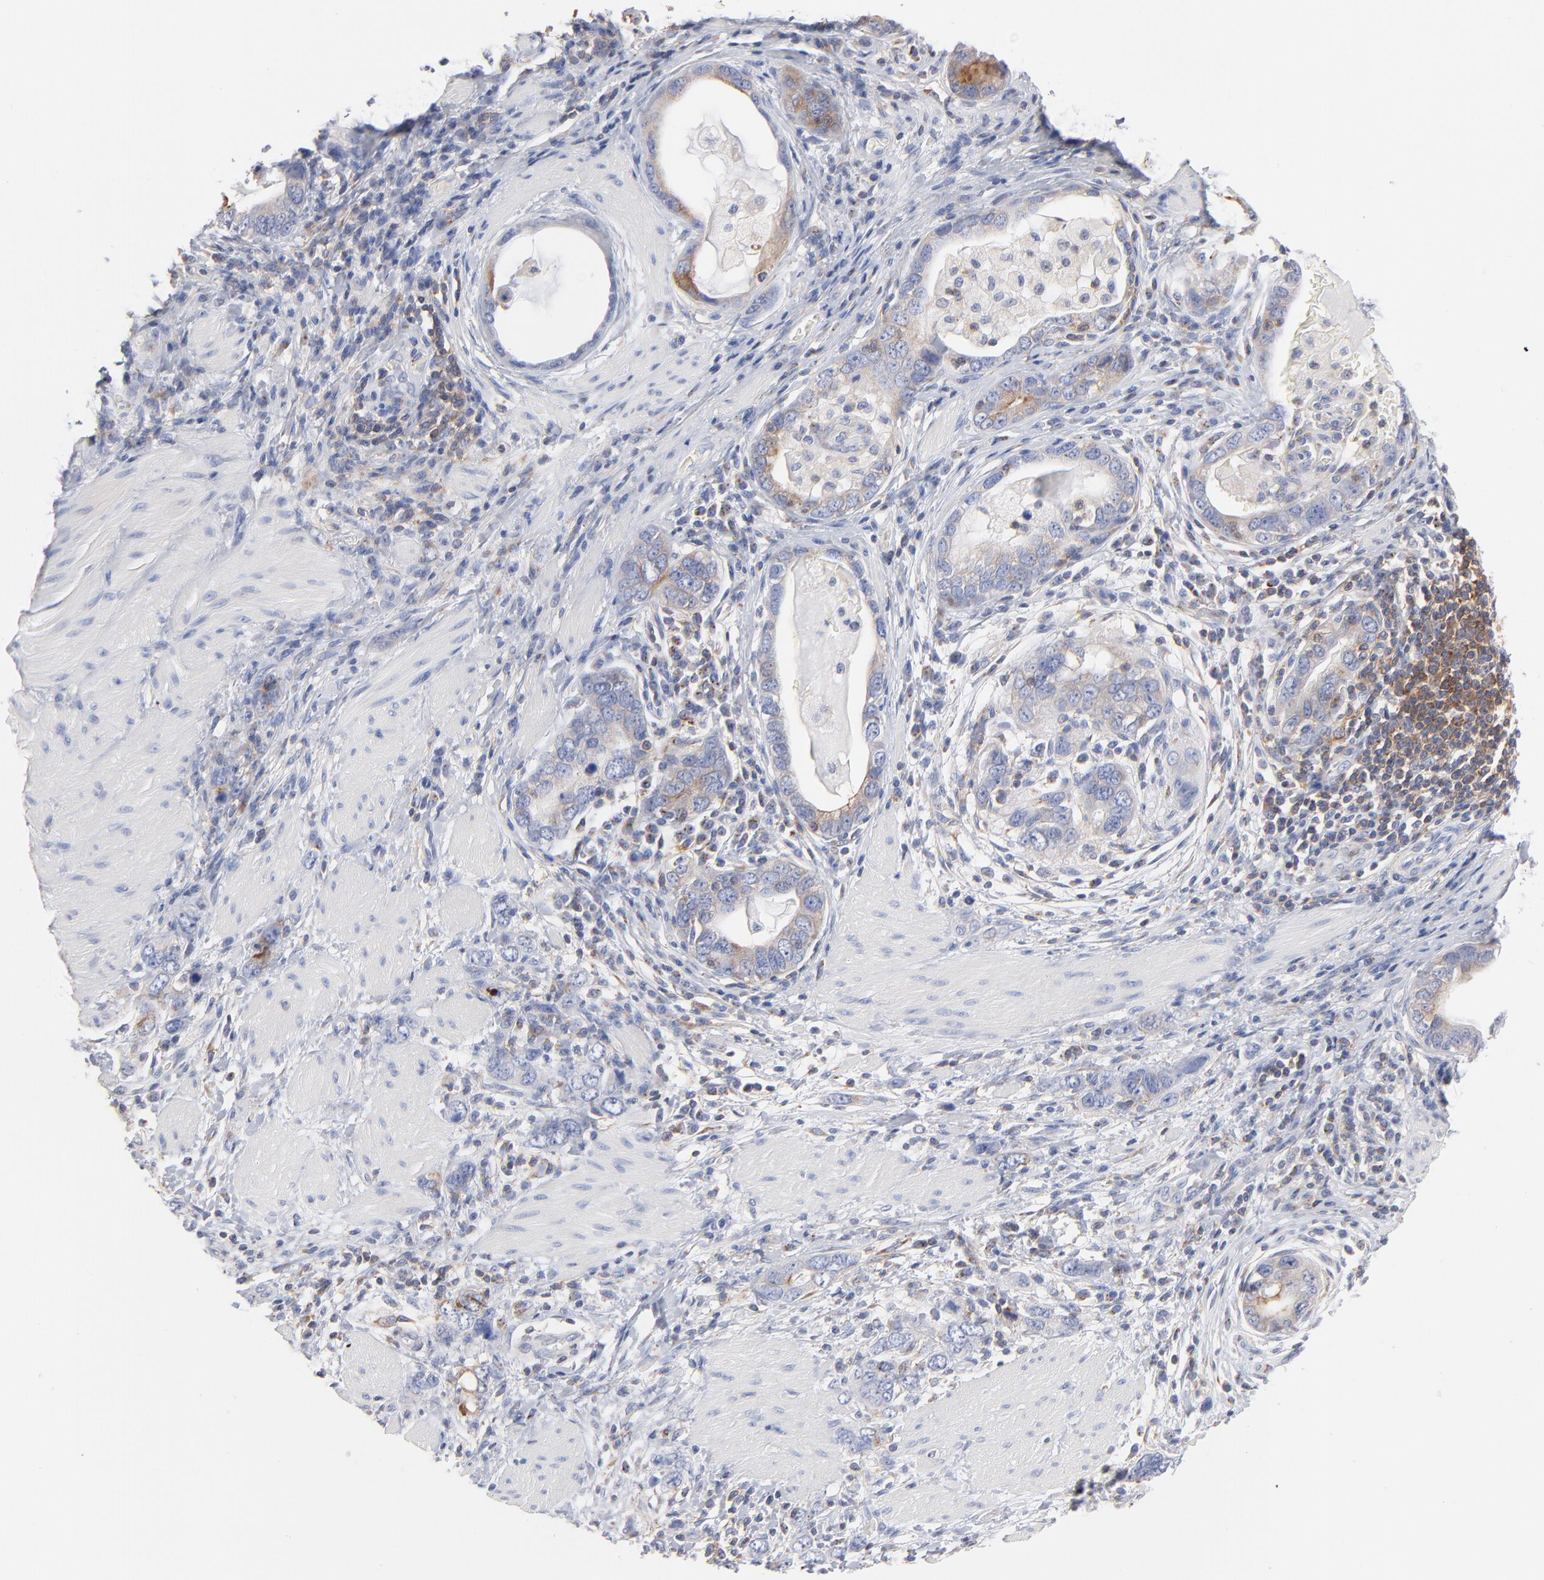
{"staining": {"intensity": "weak", "quantity": "<25%", "location": "cytoplasmic/membranous"}, "tissue": "stomach cancer", "cell_type": "Tumor cells", "image_type": "cancer", "snomed": [{"axis": "morphology", "description": "Adenocarcinoma, NOS"}, {"axis": "topography", "description": "Stomach, lower"}], "caption": "High magnification brightfield microscopy of stomach adenocarcinoma stained with DAB (brown) and counterstained with hematoxylin (blue): tumor cells show no significant expression. The staining is performed using DAB brown chromogen with nuclei counter-stained in using hematoxylin.", "gene": "SEPTIN6", "patient": {"sex": "female", "age": 93}}